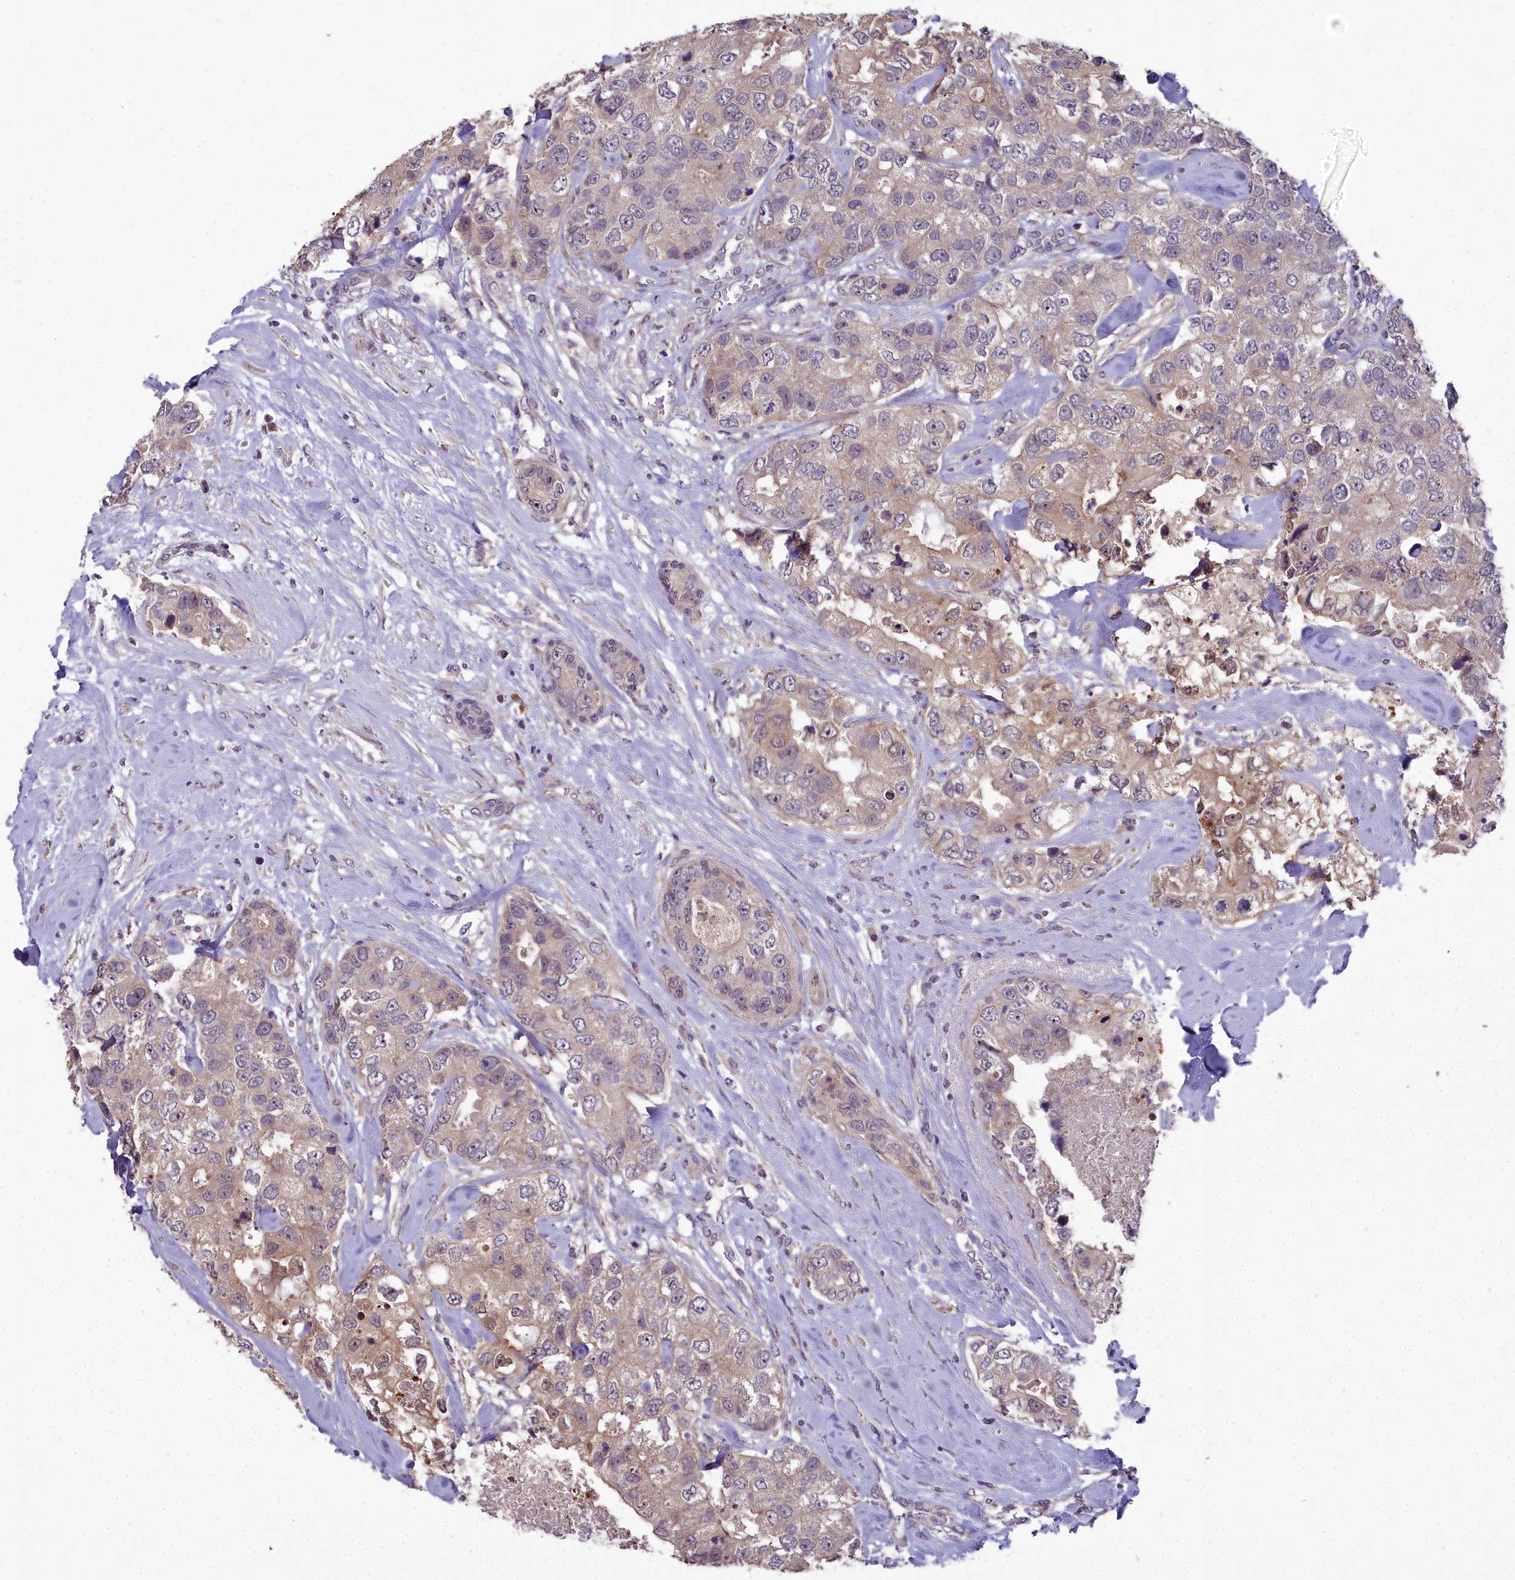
{"staining": {"intensity": "moderate", "quantity": ">75%", "location": "cytoplasmic/membranous"}, "tissue": "breast cancer", "cell_type": "Tumor cells", "image_type": "cancer", "snomed": [{"axis": "morphology", "description": "Duct carcinoma"}, {"axis": "topography", "description": "Breast"}], "caption": "A medium amount of moderate cytoplasmic/membranous positivity is appreciated in approximately >75% of tumor cells in breast cancer tissue.", "gene": "ZNF333", "patient": {"sex": "female", "age": 62}}